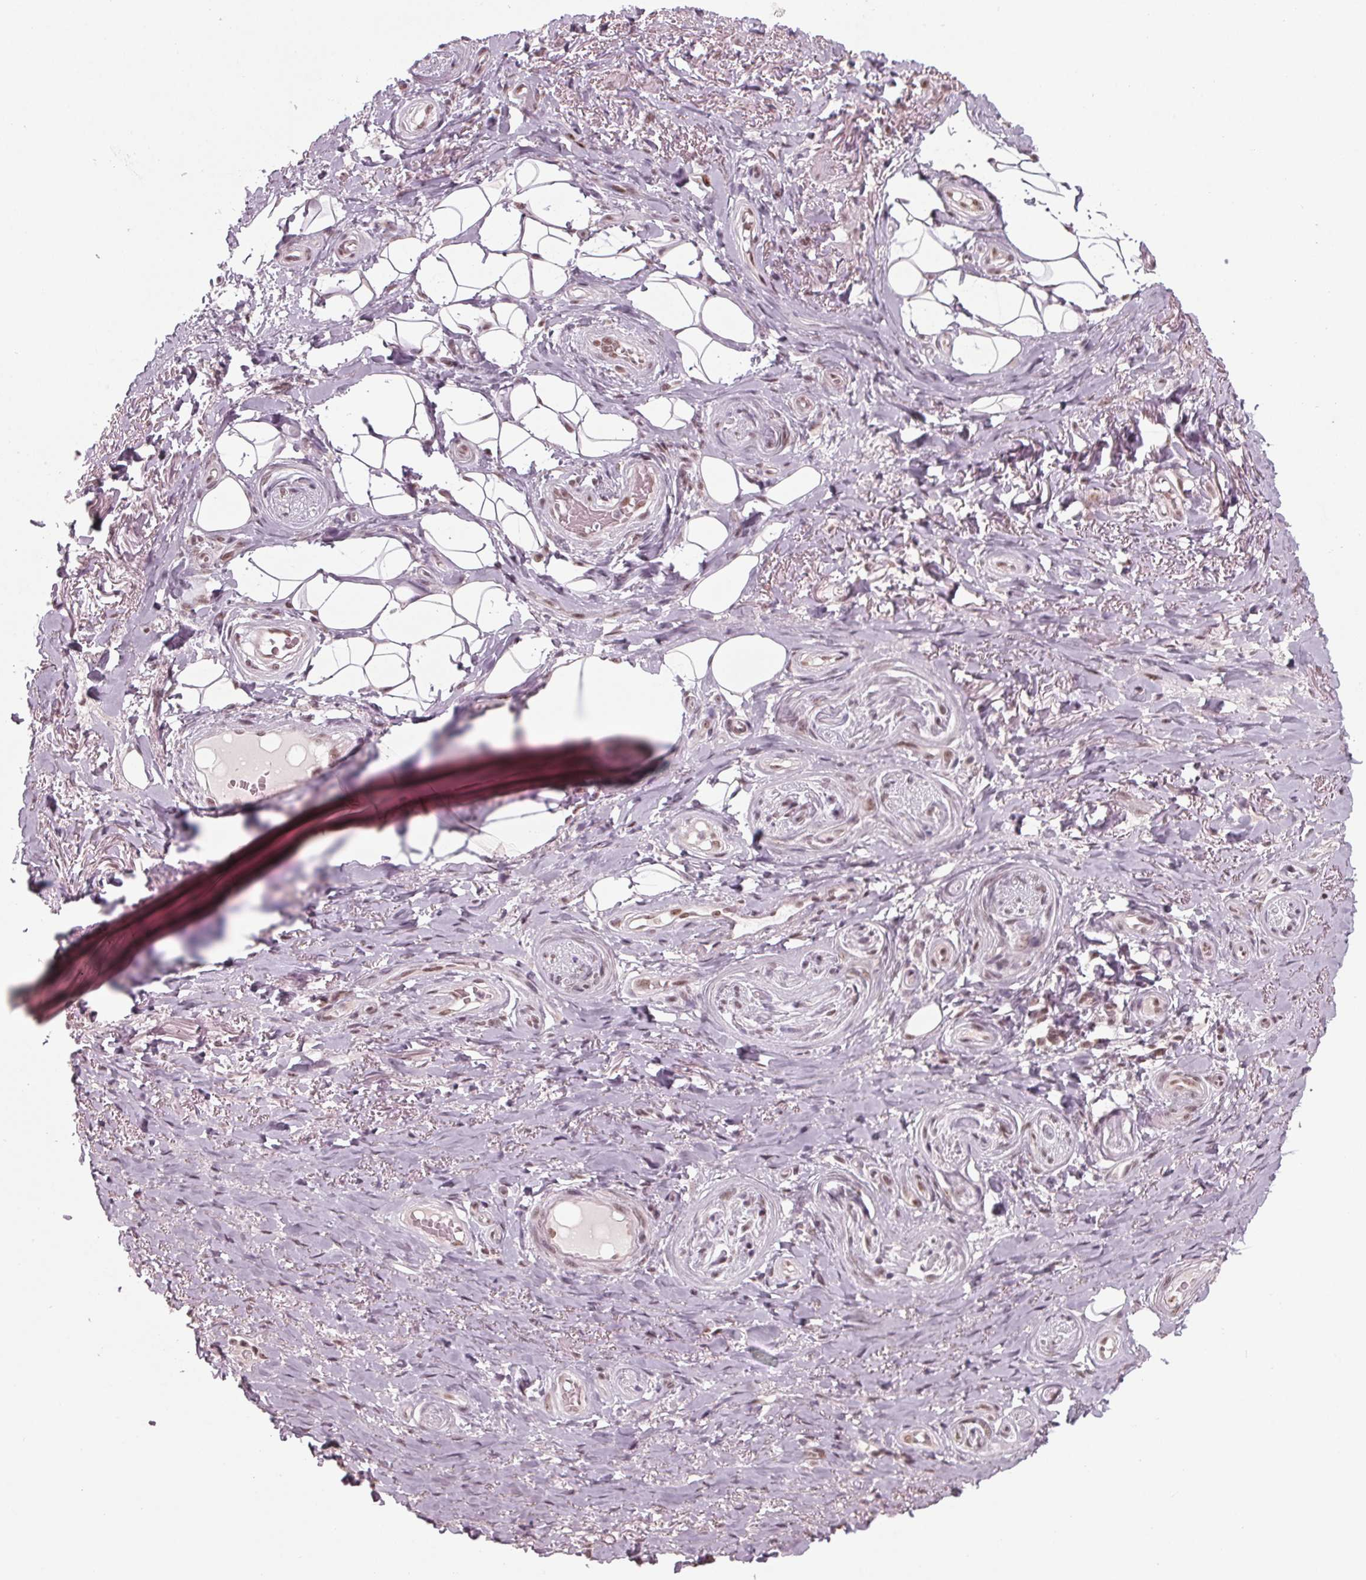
{"staining": {"intensity": "moderate", "quantity": ">75%", "location": "nuclear"}, "tissue": "adipose tissue", "cell_type": "Adipocytes", "image_type": "normal", "snomed": [{"axis": "morphology", "description": "Normal tissue, NOS"}, {"axis": "topography", "description": "Anal"}, {"axis": "topography", "description": "Peripheral nerve tissue"}], "caption": "This photomicrograph displays immunohistochemistry staining of unremarkable human adipose tissue, with medium moderate nuclear positivity in about >75% of adipocytes.", "gene": "DDX41", "patient": {"sex": "male", "age": 53}}